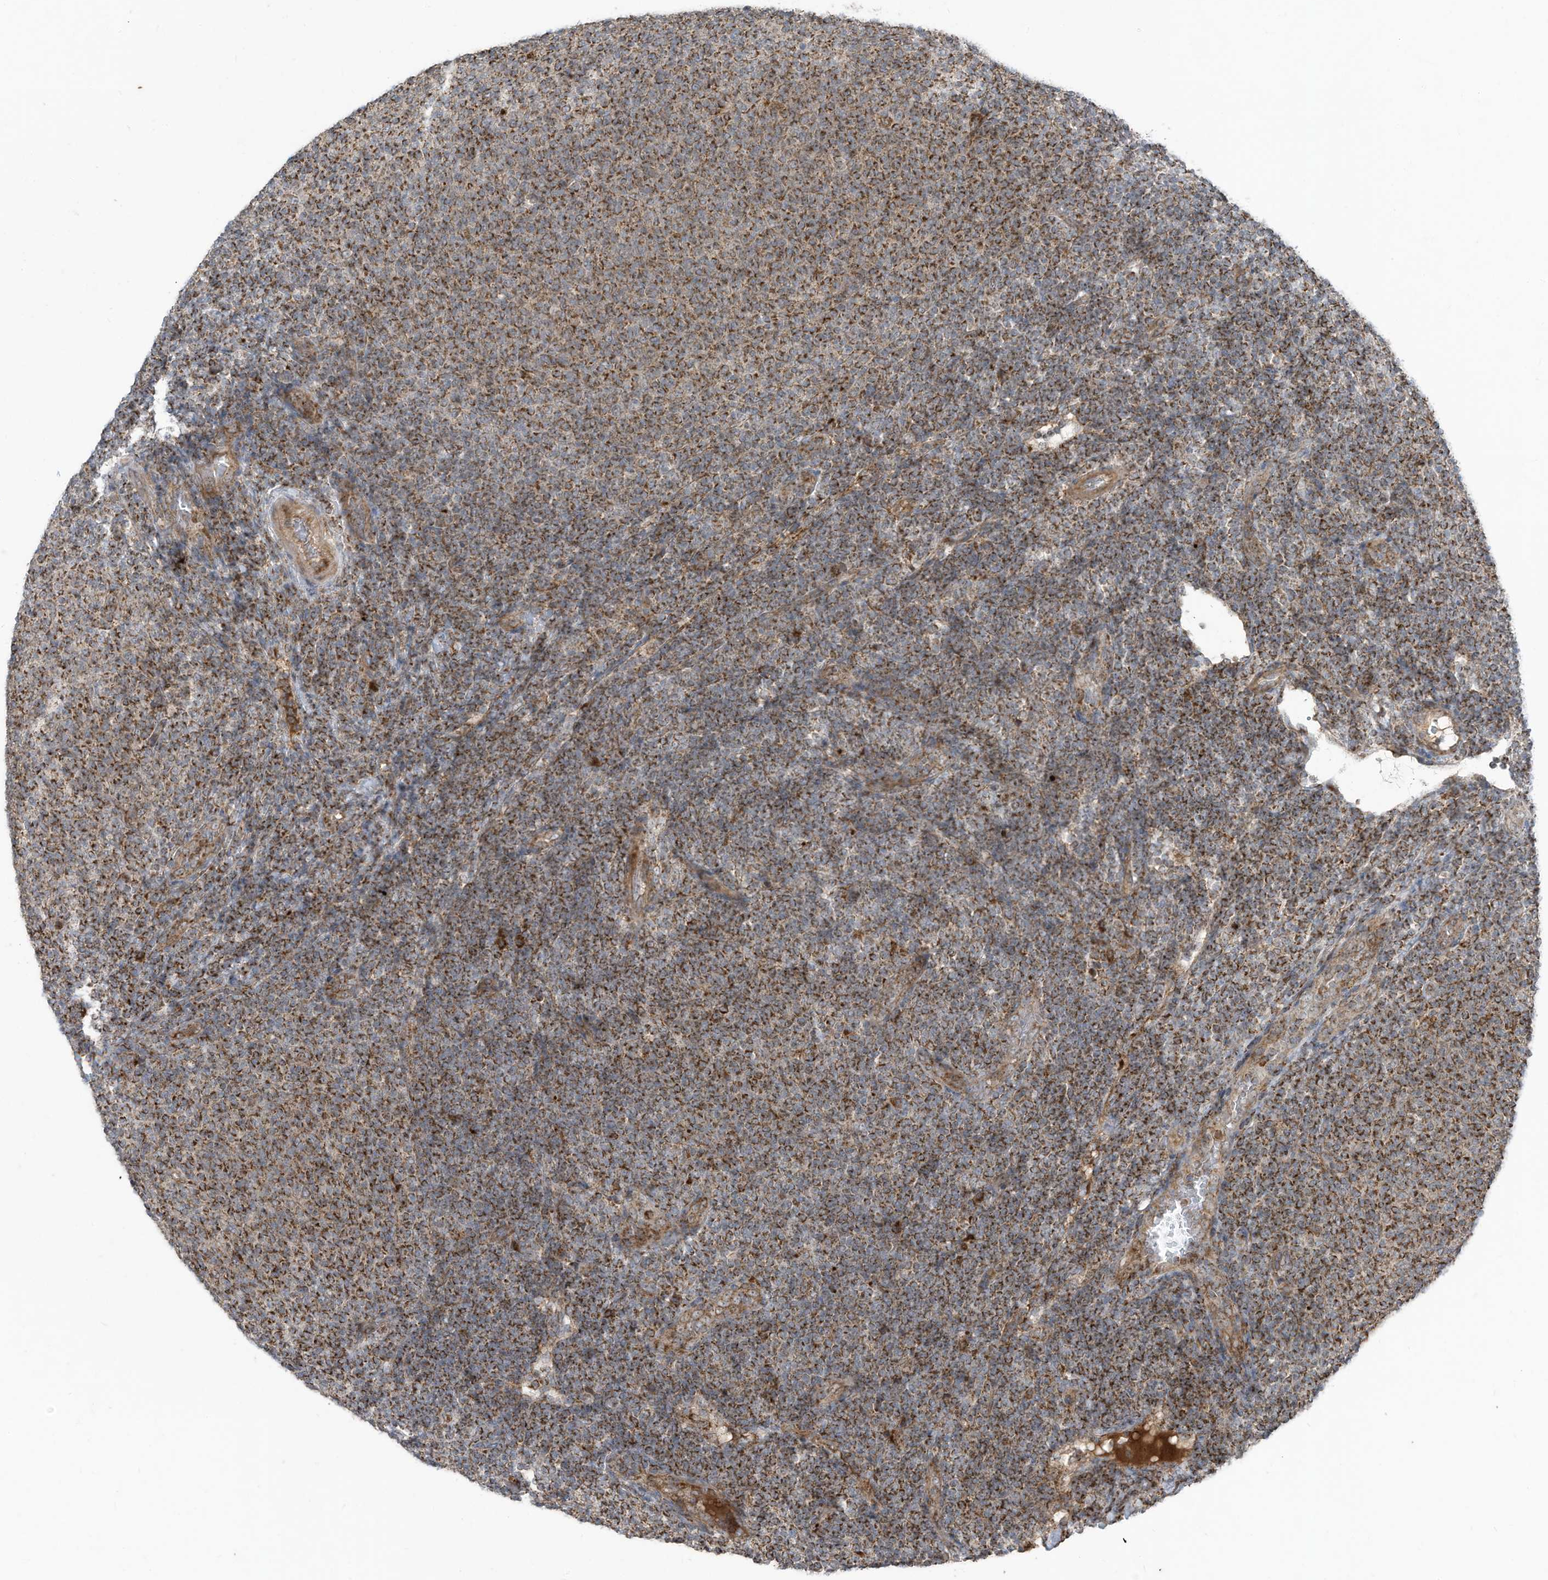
{"staining": {"intensity": "moderate", "quantity": ">75%", "location": "cytoplasmic/membranous"}, "tissue": "lymphoma", "cell_type": "Tumor cells", "image_type": "cancer", "snomed": [{"axis": "morphology", "description": "Malignant lymphoma, non-Hodgkin's type, Low grade"}, {"axis": "topography", "description": "Lymph node"}], "caption": "An immunohistochemistry (IHC) image of tumor tissue is shown. Protein staining in brown labels moderate cytoplasmic/membranous positivity in malignant lymphoma, non-Hodgkin's type (low-grade) within tumor cells.", "gene": "C2orf74", "patient": {"sex": "male", "age": 66}}